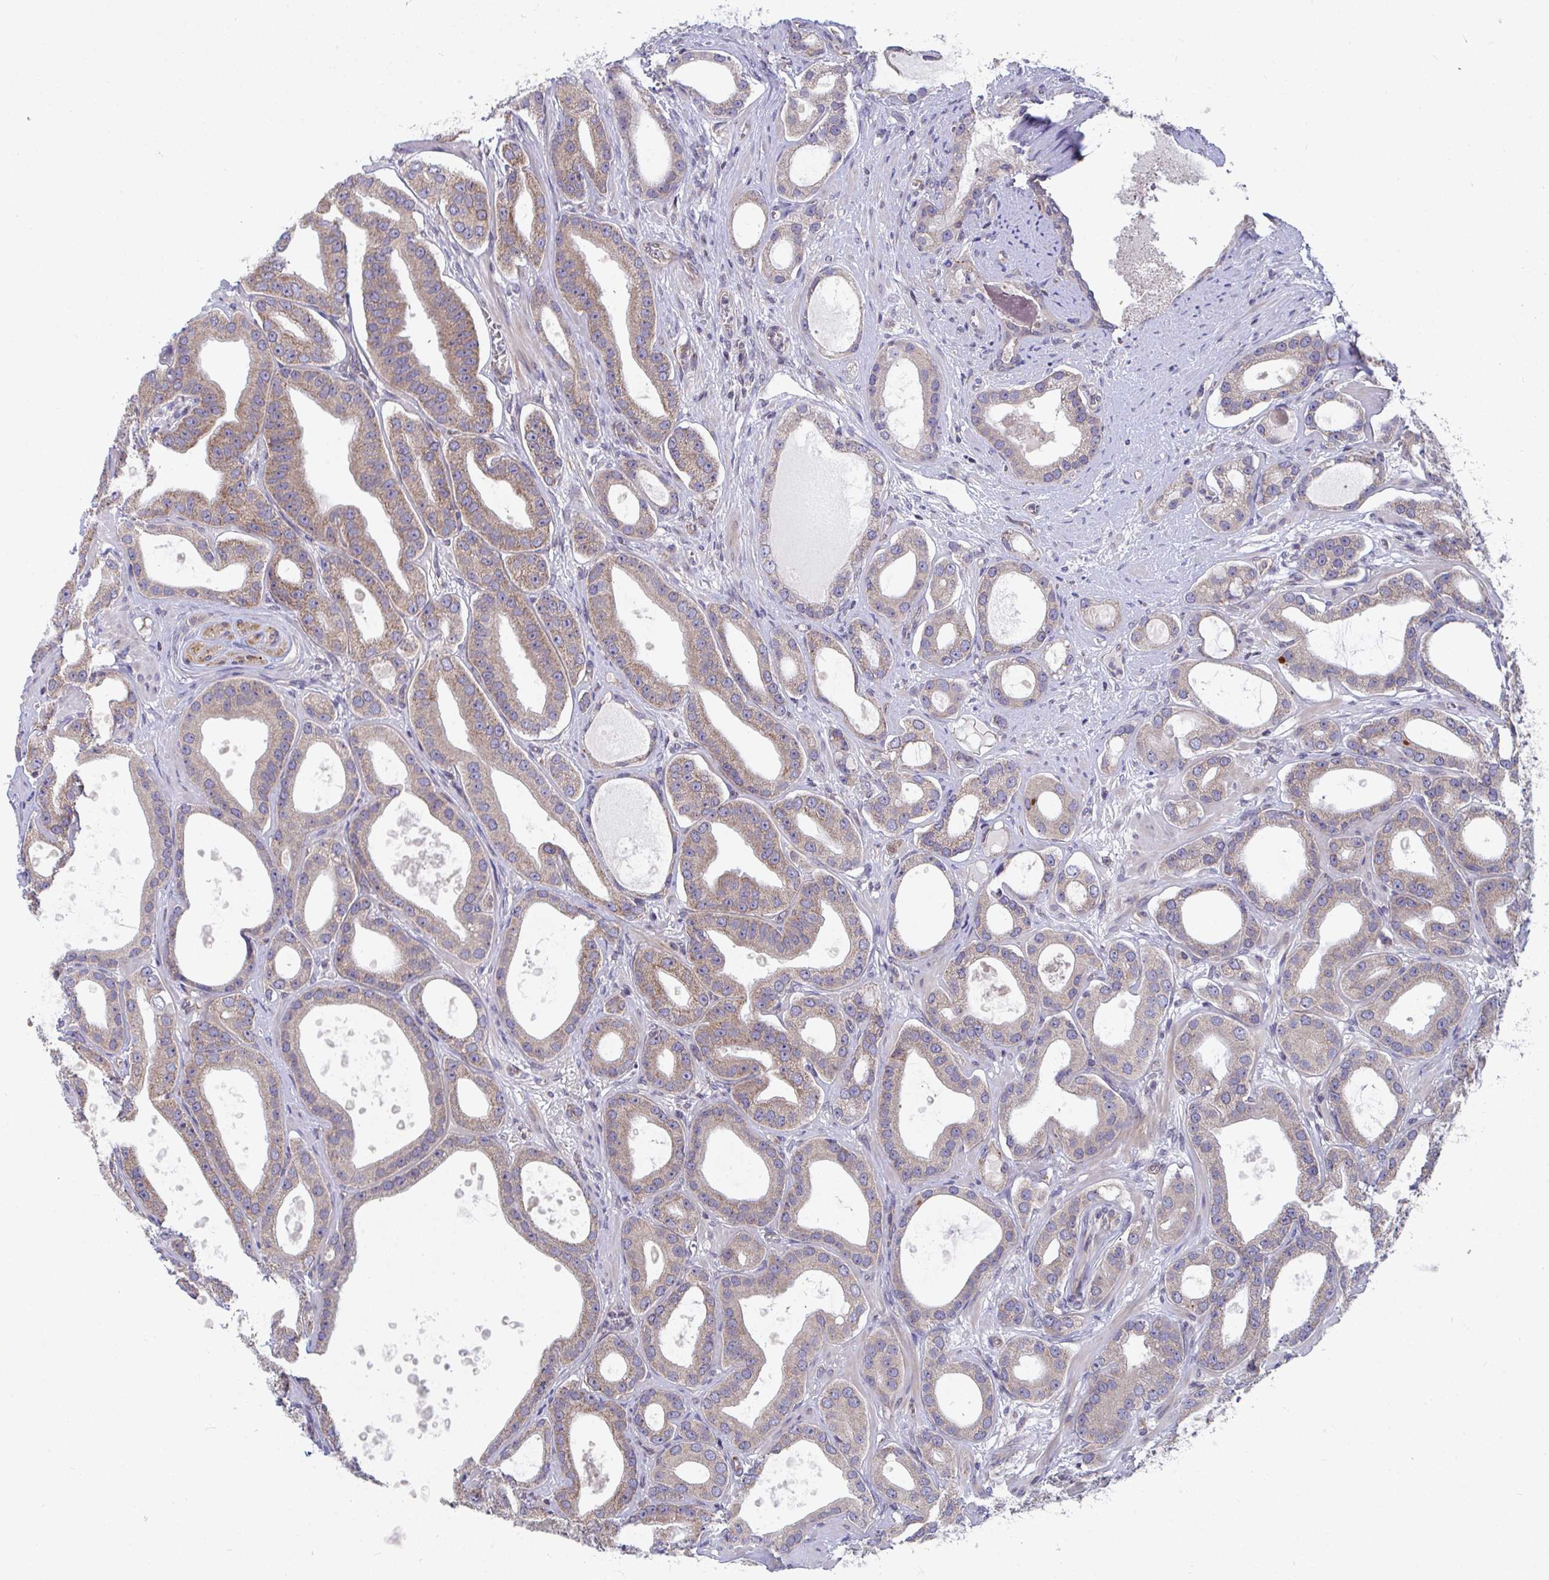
{"staining": {"intensity": "moderate", "quantity": ">75%", "location": "cytoplasmic/membranous"}, "tissue": "prostate cancer", "cell_type": "Tumor cells", "image_type": "cancer", "snomed": [{"axis": "morphology", "description": "Adenocarcinoma, High grade"}, {"axis": "topography", "description": "Prostate"}], "caption": "Protein staining demonstrates moderate cytoplasmic/membranous positivity in about >75% of tumor cells in prostate adenocarcinoma (high-grade).", "gene": "EIF1AD", "patient": {"sex": "male", "age": 65}}